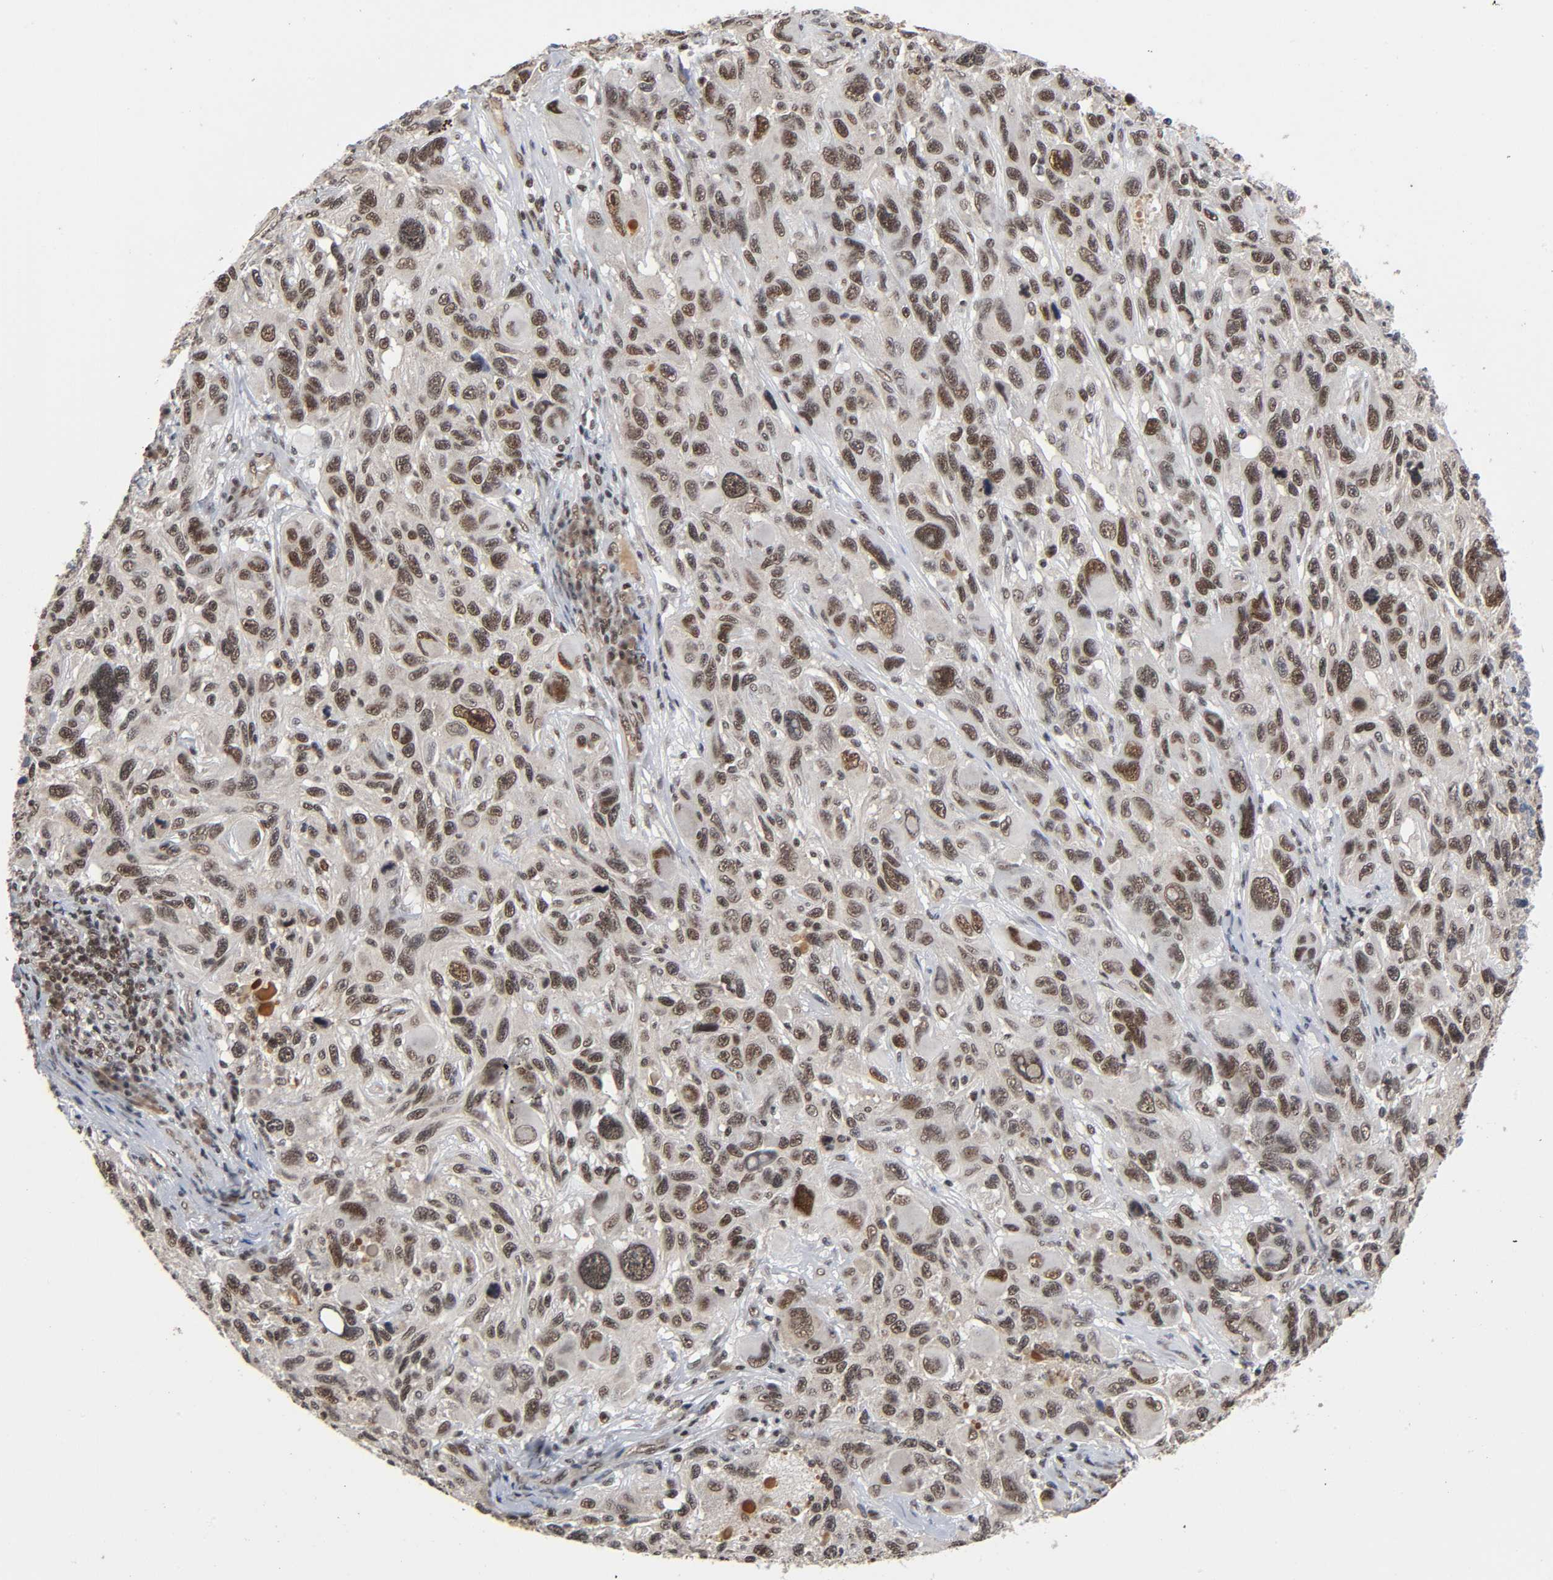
{"staining": {"intensity": "strong", "quantity": ">75%", "location": "cytoplasmic/membranous,nuclear"}, "tissue": "melanoma", "cell_type": "Tumor cells", "image_type": "cancer", "snomed": [{"axis": "morphology", "description": "Malignant melanoma, NOS"}, {"axis": "topography", "description": "Skin"}], "caption": "DAB immunohistochemical staining of malignant melanoma exhibits strong cytoplasmic/membranous and nuclear protein staining in about >75% of tumor cells. (IHC, brightfield microscopy, high magnification).", "gene": "ZNF384", "patient": {"sex": "male", "age": 53}}